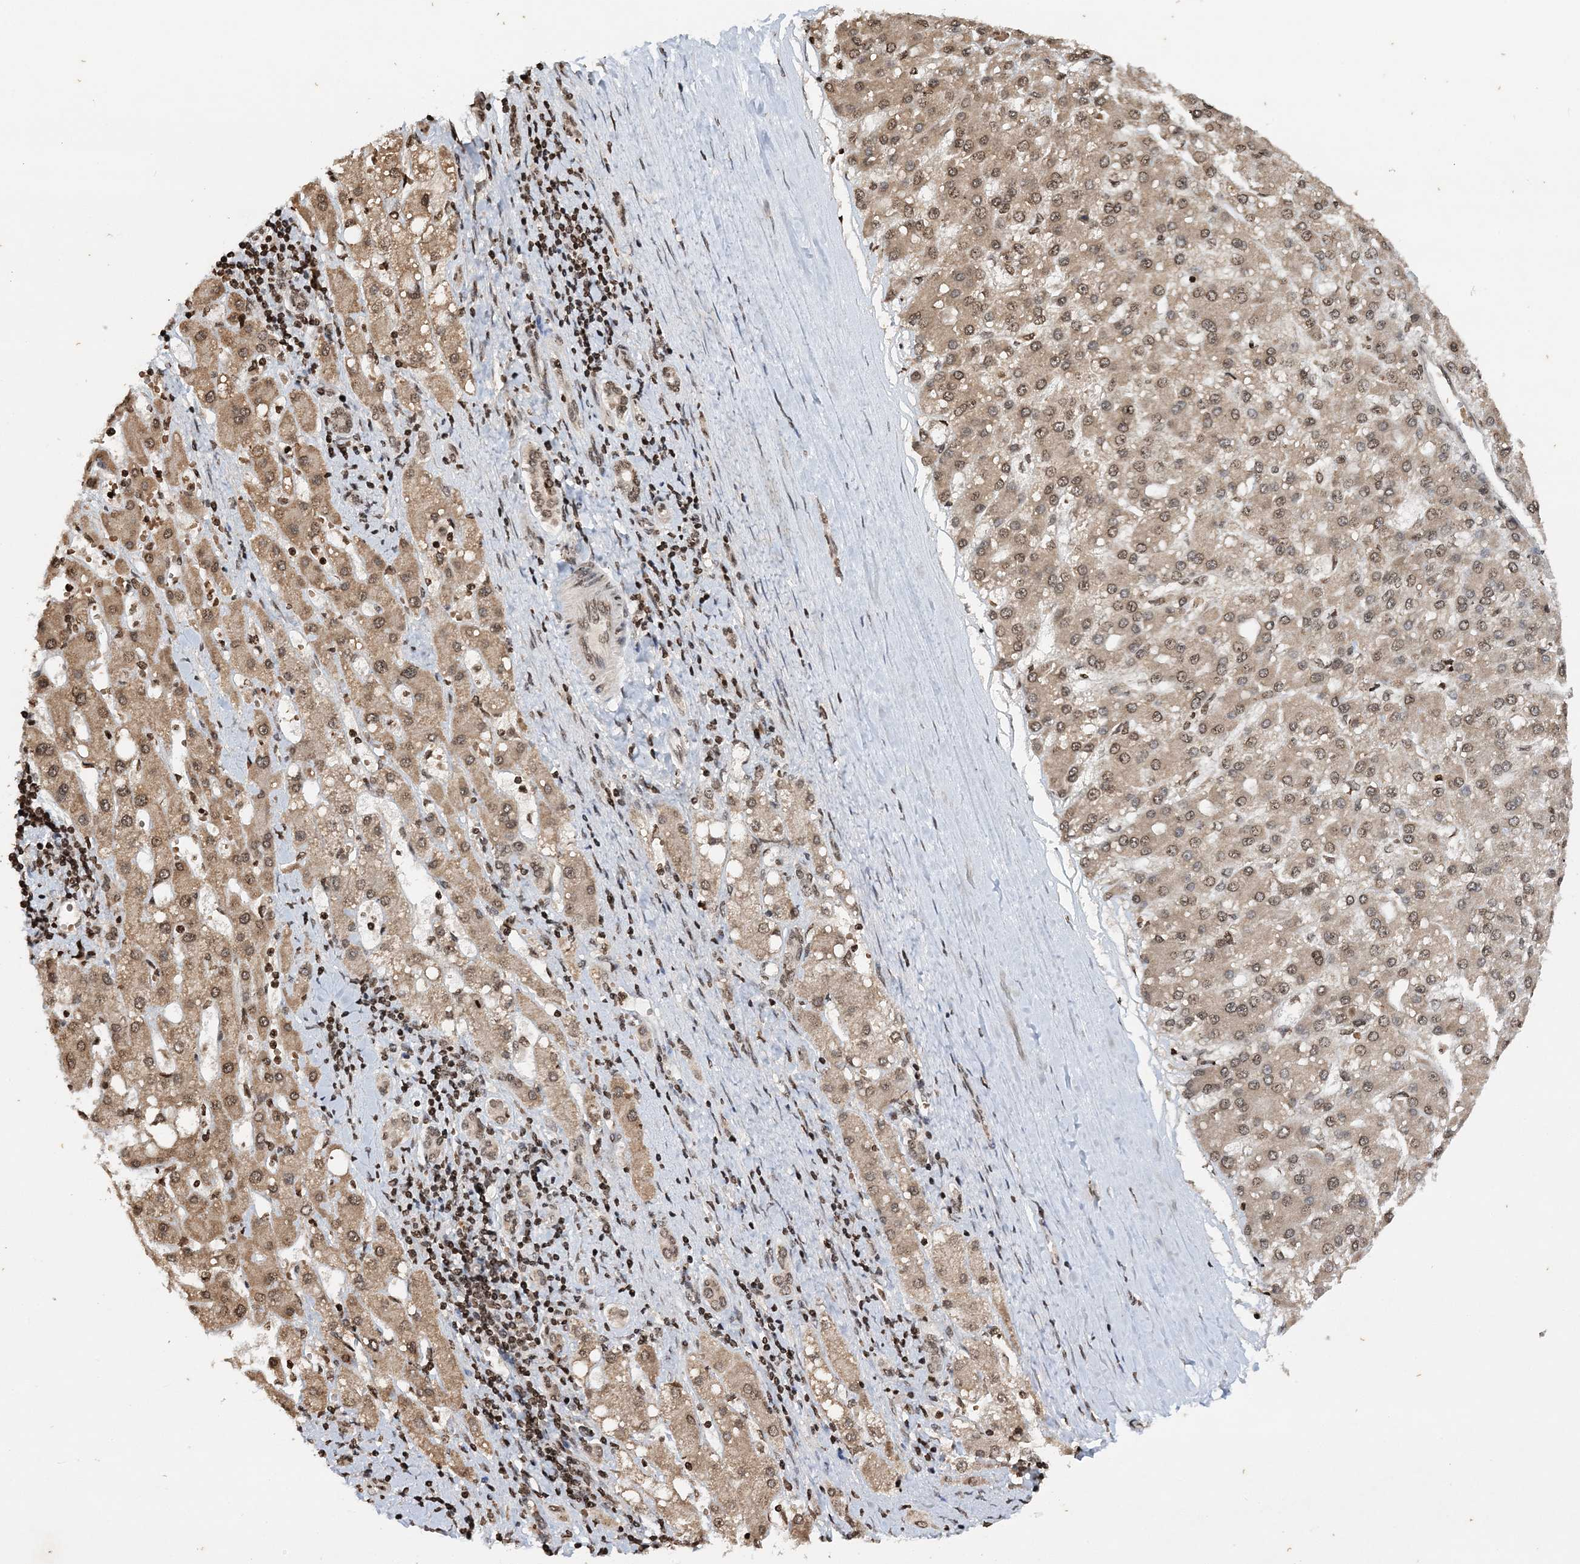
{"staining": {"intensity": "moderate", "quantity": ">75%", "location": "cytoplasmic/membranous,nuclear"}, "tissue": "liver cancer", "cell_type": "Tumor cells", "image_type": "cancer", "snomed": [{"axis": "morphology", "description": "Carcinoma, Hepatocellular, NOS"}, {"axis": "topography", "description": "Liver"}], "caption": "The immunohistochemical stain highlights moderate cytoplasmic/membranous and nuclear staining in tumor cells of liver hepatocellular carcinoma tissue.", "gene": "NEDD9", "patient": {"sex": "male", "age": 67}}